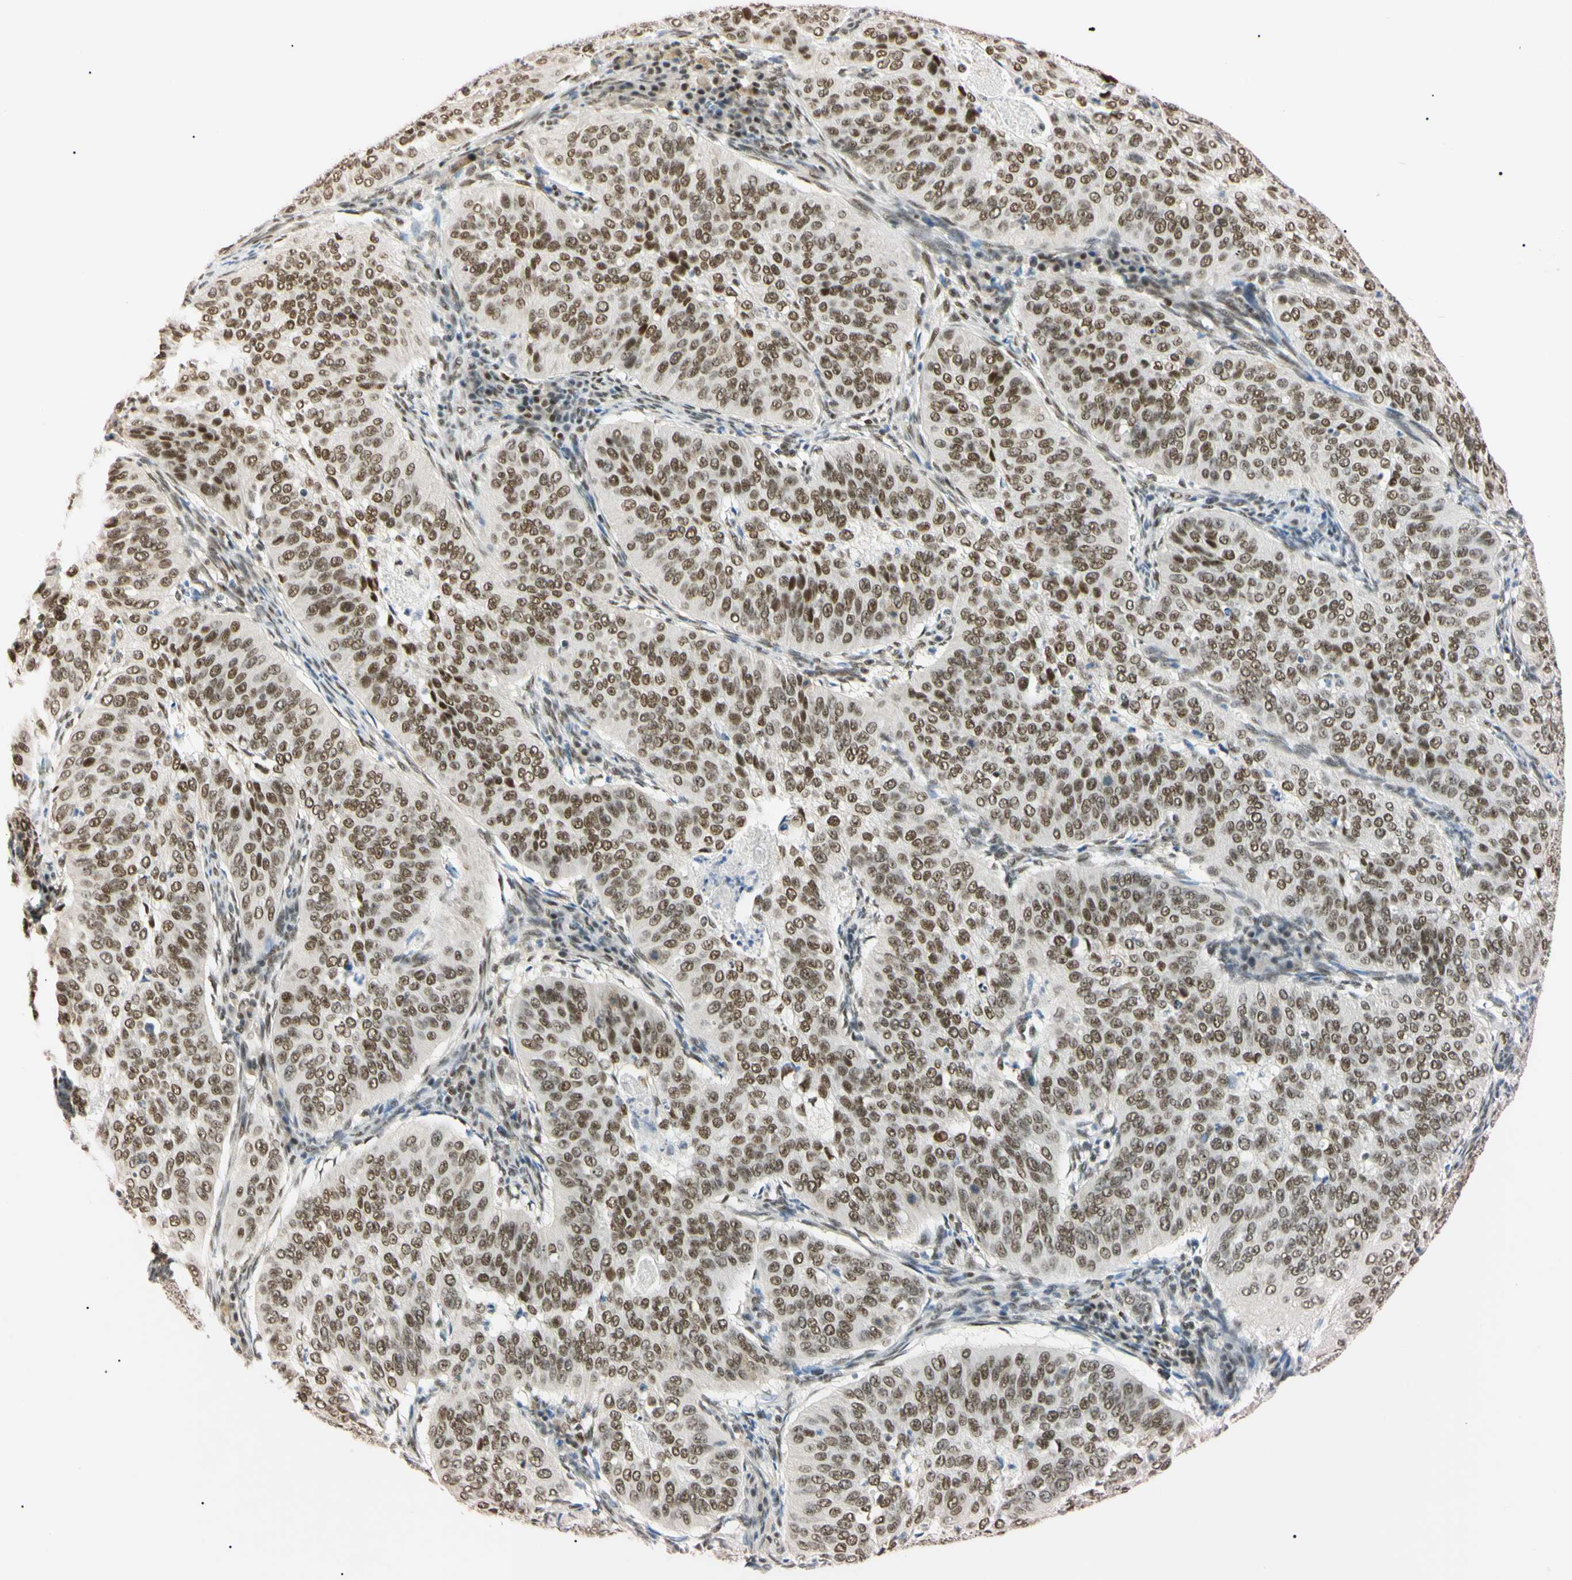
{"staining": {"intensity": "moderate", "quantity": ">75%", "location": "nuclear"}, "tissue": "cervical cancer", "cell_type": "Tumor cells", "image_type": "cancer", "snomed": [{"axis": "morphology", "description": "Normal tissue, NOS"}, {"axis": "morphology", "description": "Squamous cell carcinoma, NOS"}, {"axis": "topography", "description": "Cervix"}], "caption": "There is medium levels of moderate nuclear staining in tumor cells of cervical squamous cell carcinoma, as demonstrated by immunohistochemical staining (brown color).", "gene": "ZNF134", "patient": {"sex": "female", "age": 39}}